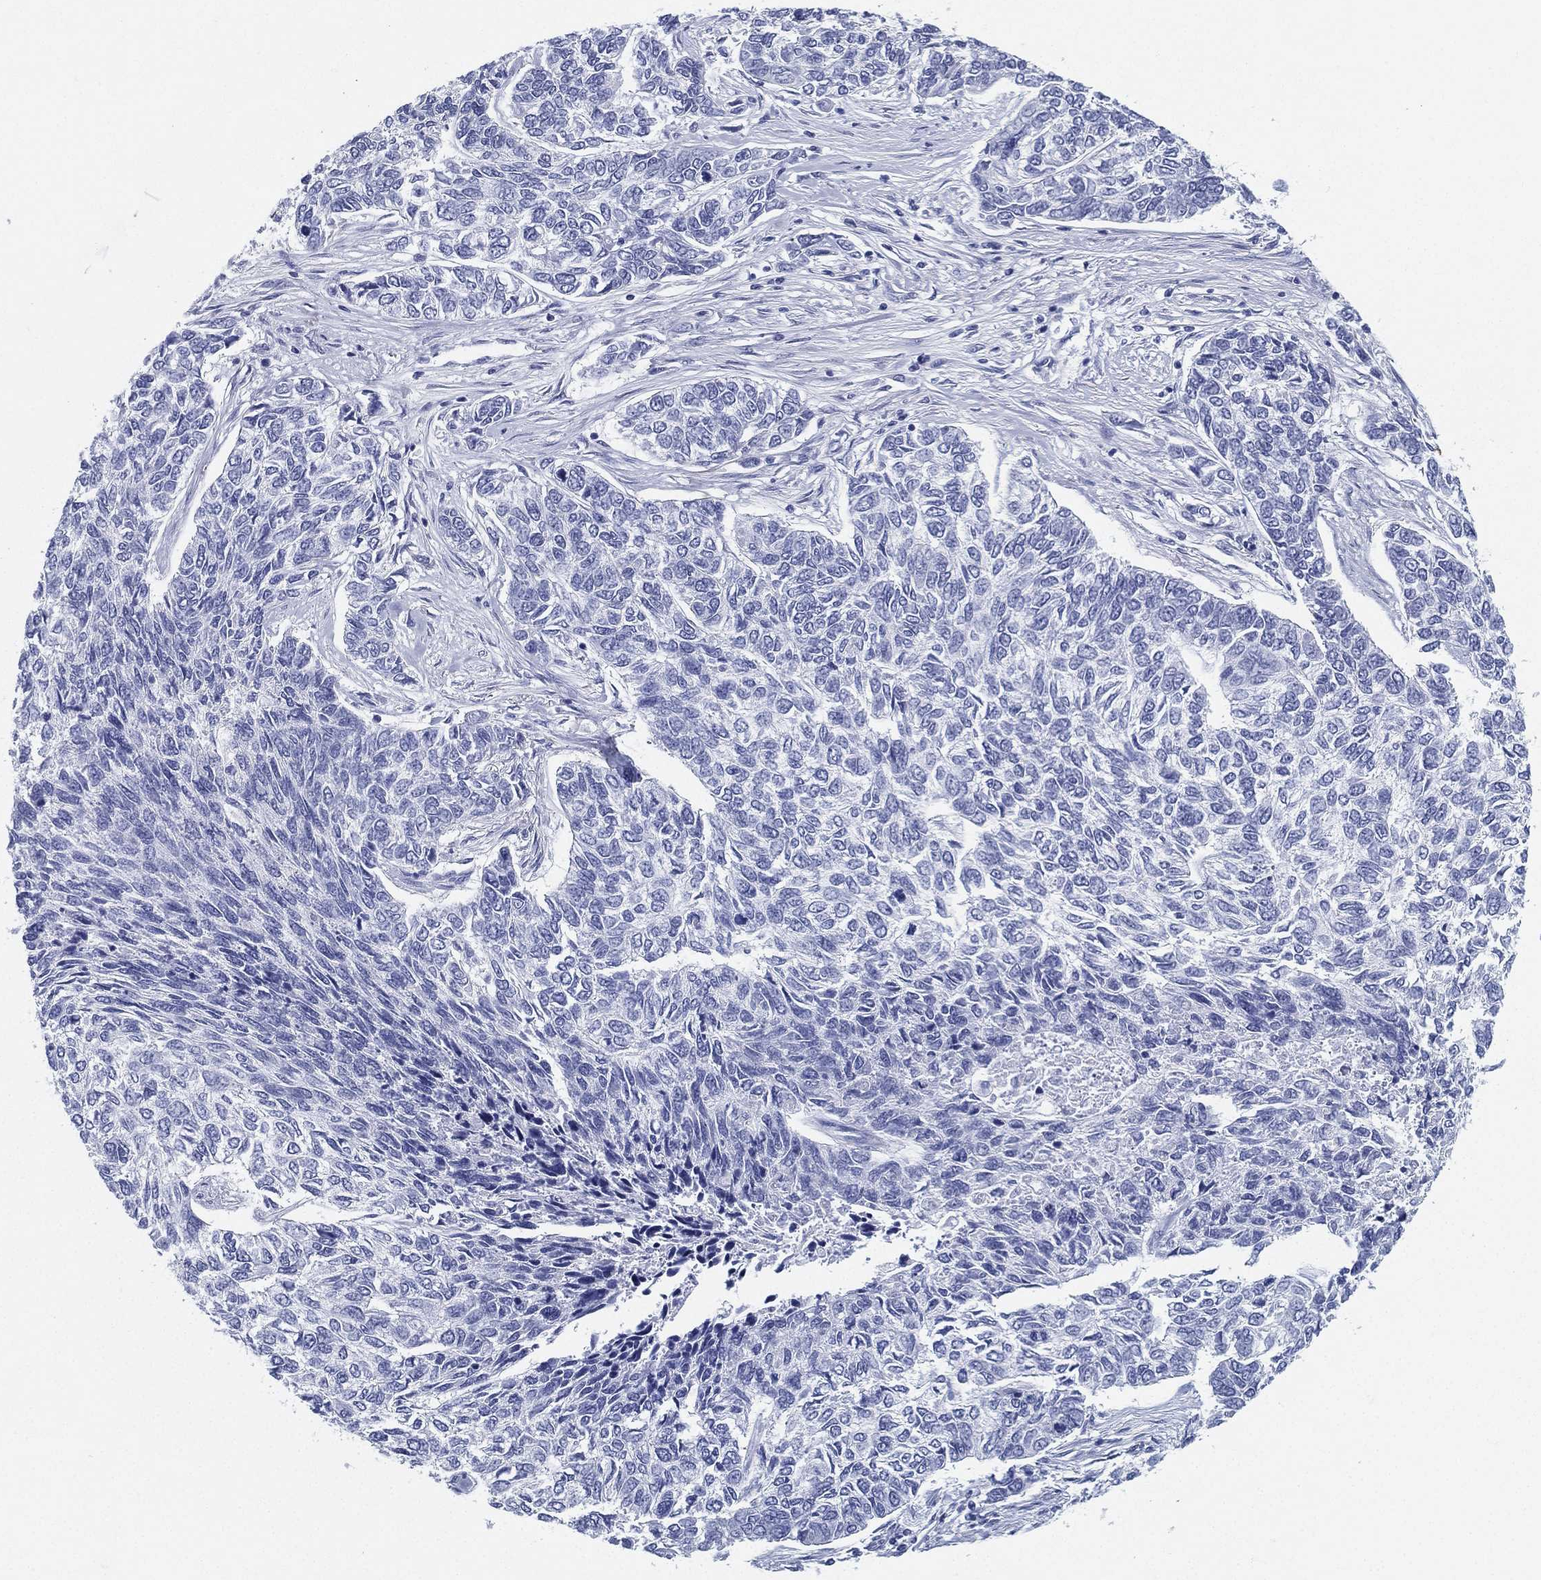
{"staining": {"intensity": "negative", "quantity": "none", "location": "none"}, "tissue": "skin cancer", "cell_type": "Tumor cells", "image_type": "cancer", "snomed": [{"axis": "morphology", "description": "Basal cell carcinoma"}, {"axis": "topography", "description": "Skin"}], "caption": "Tumor cells are negative for protein expression in human basal cell carcinoma (skin).", "gene": "ATP1B2", "patient": {"sex": "female", "age": 65}}